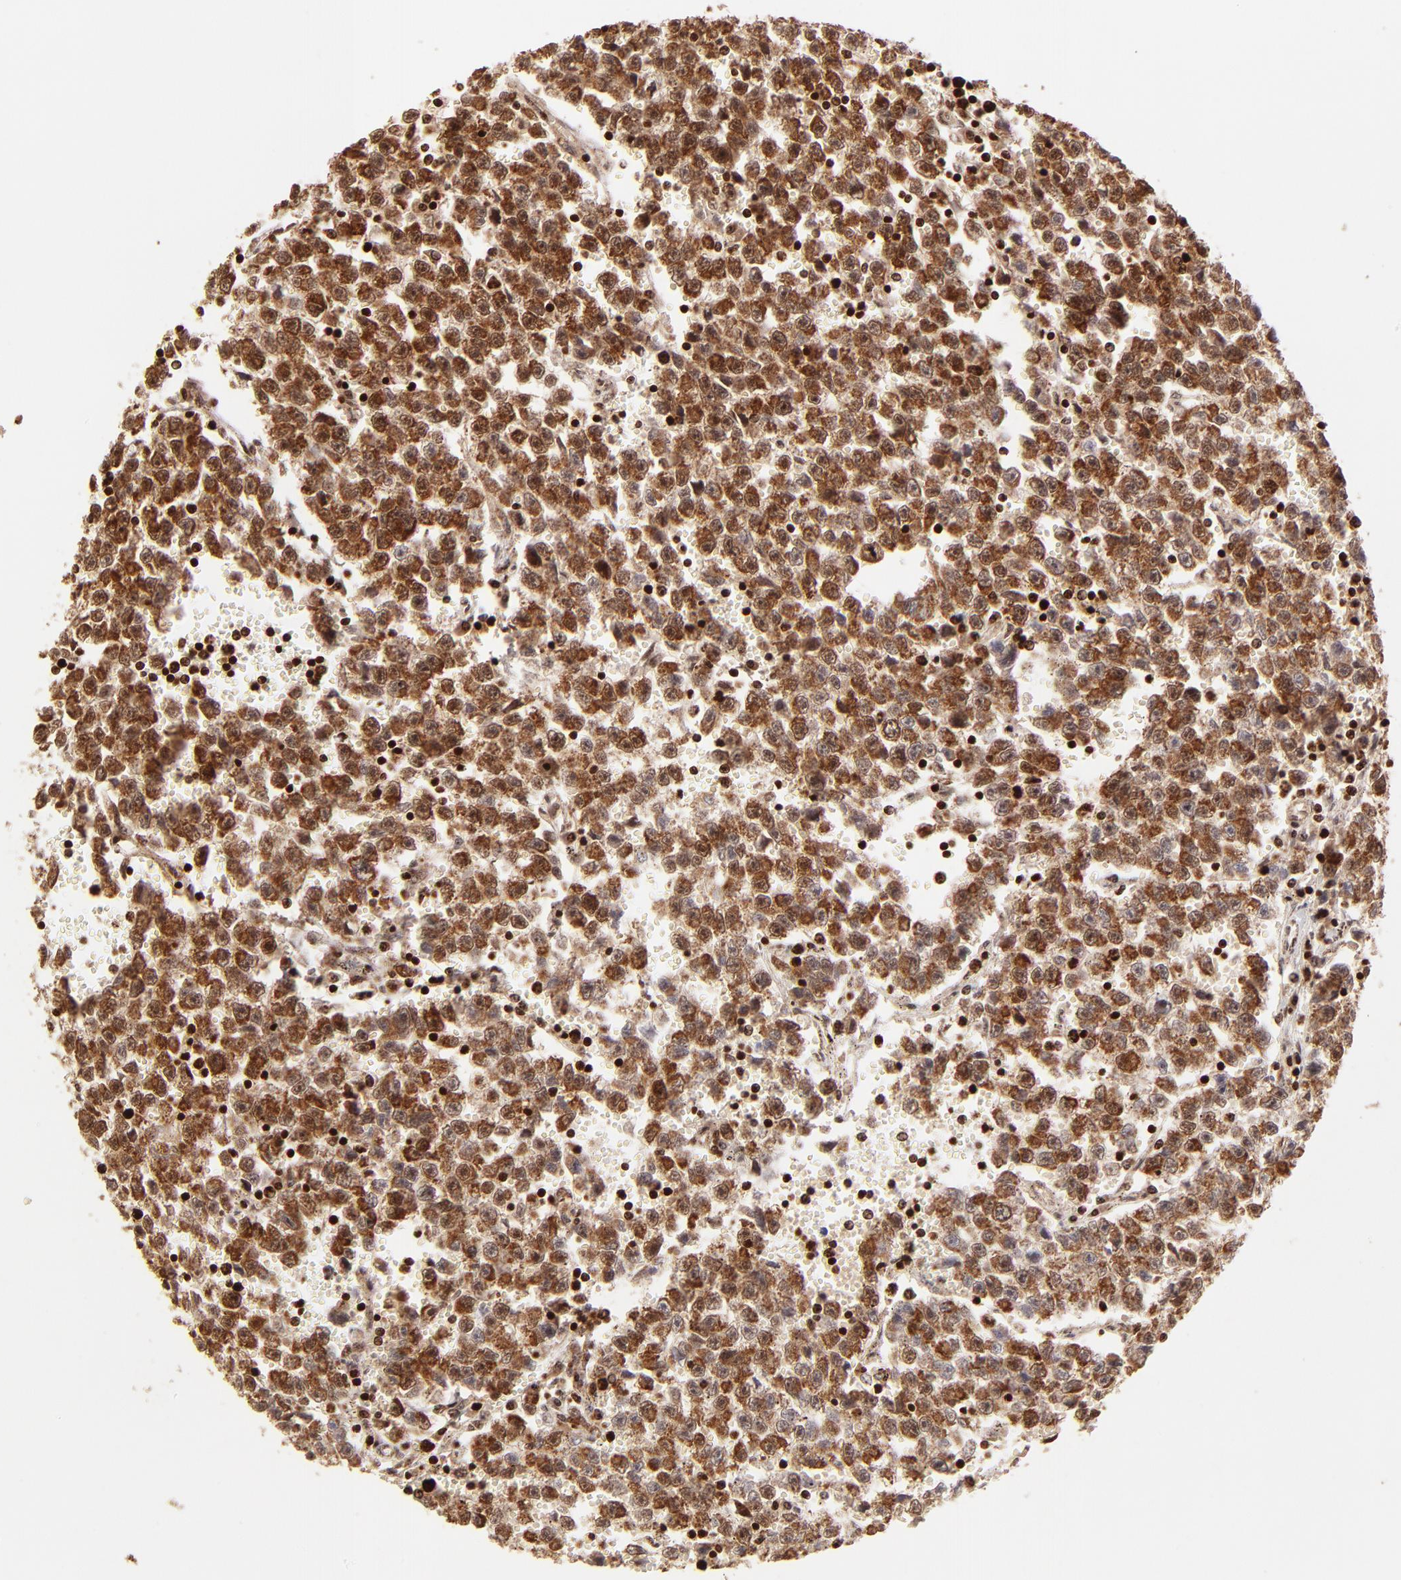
{"staining": {"intensity": "strong", "quantity": ">75%", "location": "cytoplasmic/membranous,nuclear"}, "tissue": "testis cancer", "cell_type": "Tumor cells", "image_type": "cancer", "snomed": [{"axis": "morphology", "description": "Seminoma, NOS"}, {"axis": "topography", "description": "Testis"}], "caption": "Testis cancer stained with DAB (3,3'-diaminobenzidine) IHC displays high levels of strong cytoplasmic/membranous and nuclear expression in about >75% of tumor cells.", "gene": "MED15", "patient": {"sex": "male", "age": 35}}